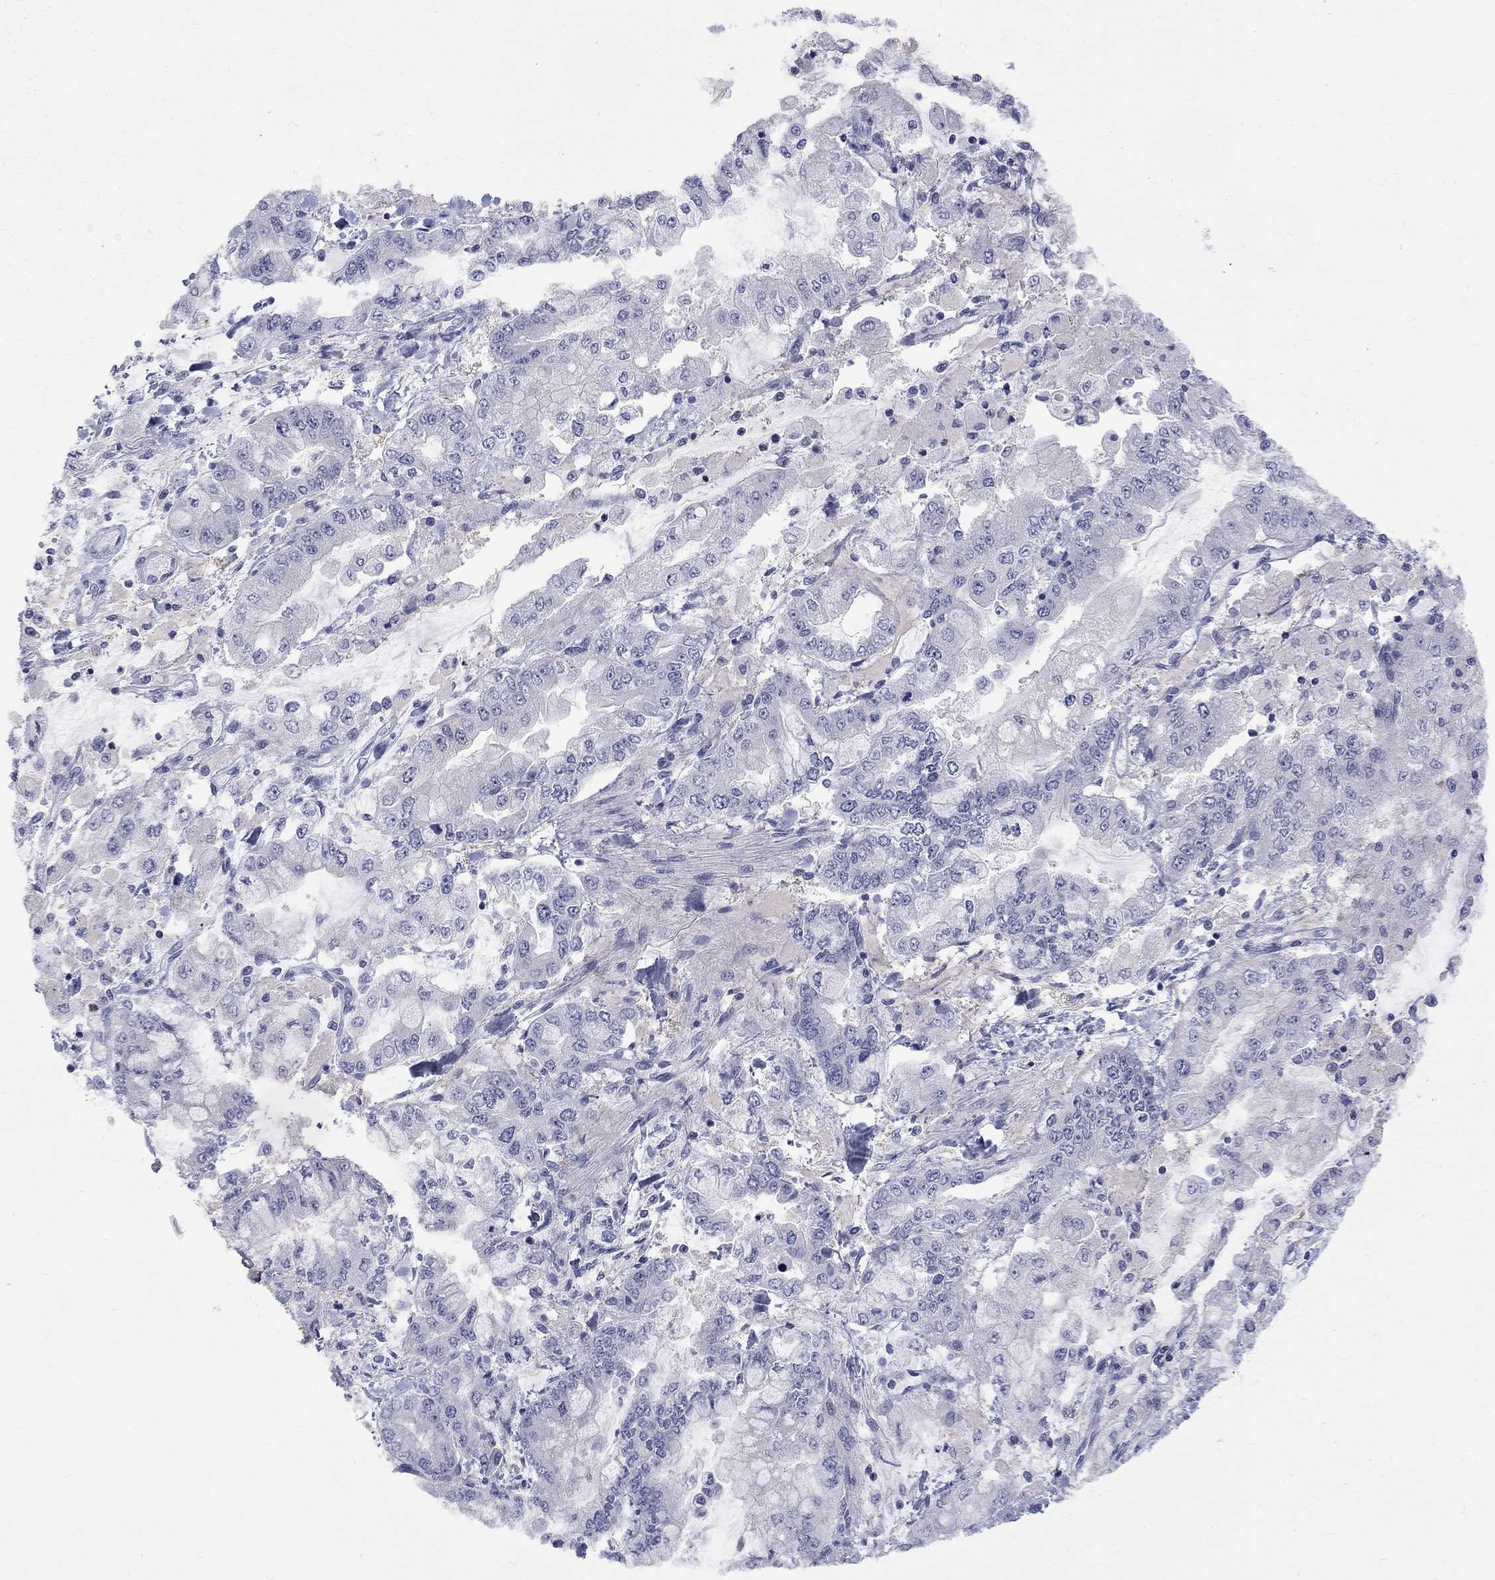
{"staining": {"intensity": "negative", "quantity": "none", "location": "none"}, "tissue": "stomach cancer", "cell_type": "Tumor cells", "image_type": "cancer", "snomed": [{"axis": "morphology", "description": "Normal tissue, NOS"}, {"axis": "morphology", "description": "Adenocarcinoma, NOS"}, {"axis": "topography", "description": "Stomach, upper"}, {"axis": "topography", "description": "Stomach"}], "caption": "An IHC photomicrograph of adenocarcinoma (stomach) is shown. There is no staining in tumor cells of adenocarcinoma (stomach). (Stains: DAB immunohistochemistry with hematoxylin counter stain, Microscopy: brightfield microscopy at high magnification).", "gene": "HKDC1", "patient": {"sex": "male", "age": 76}}